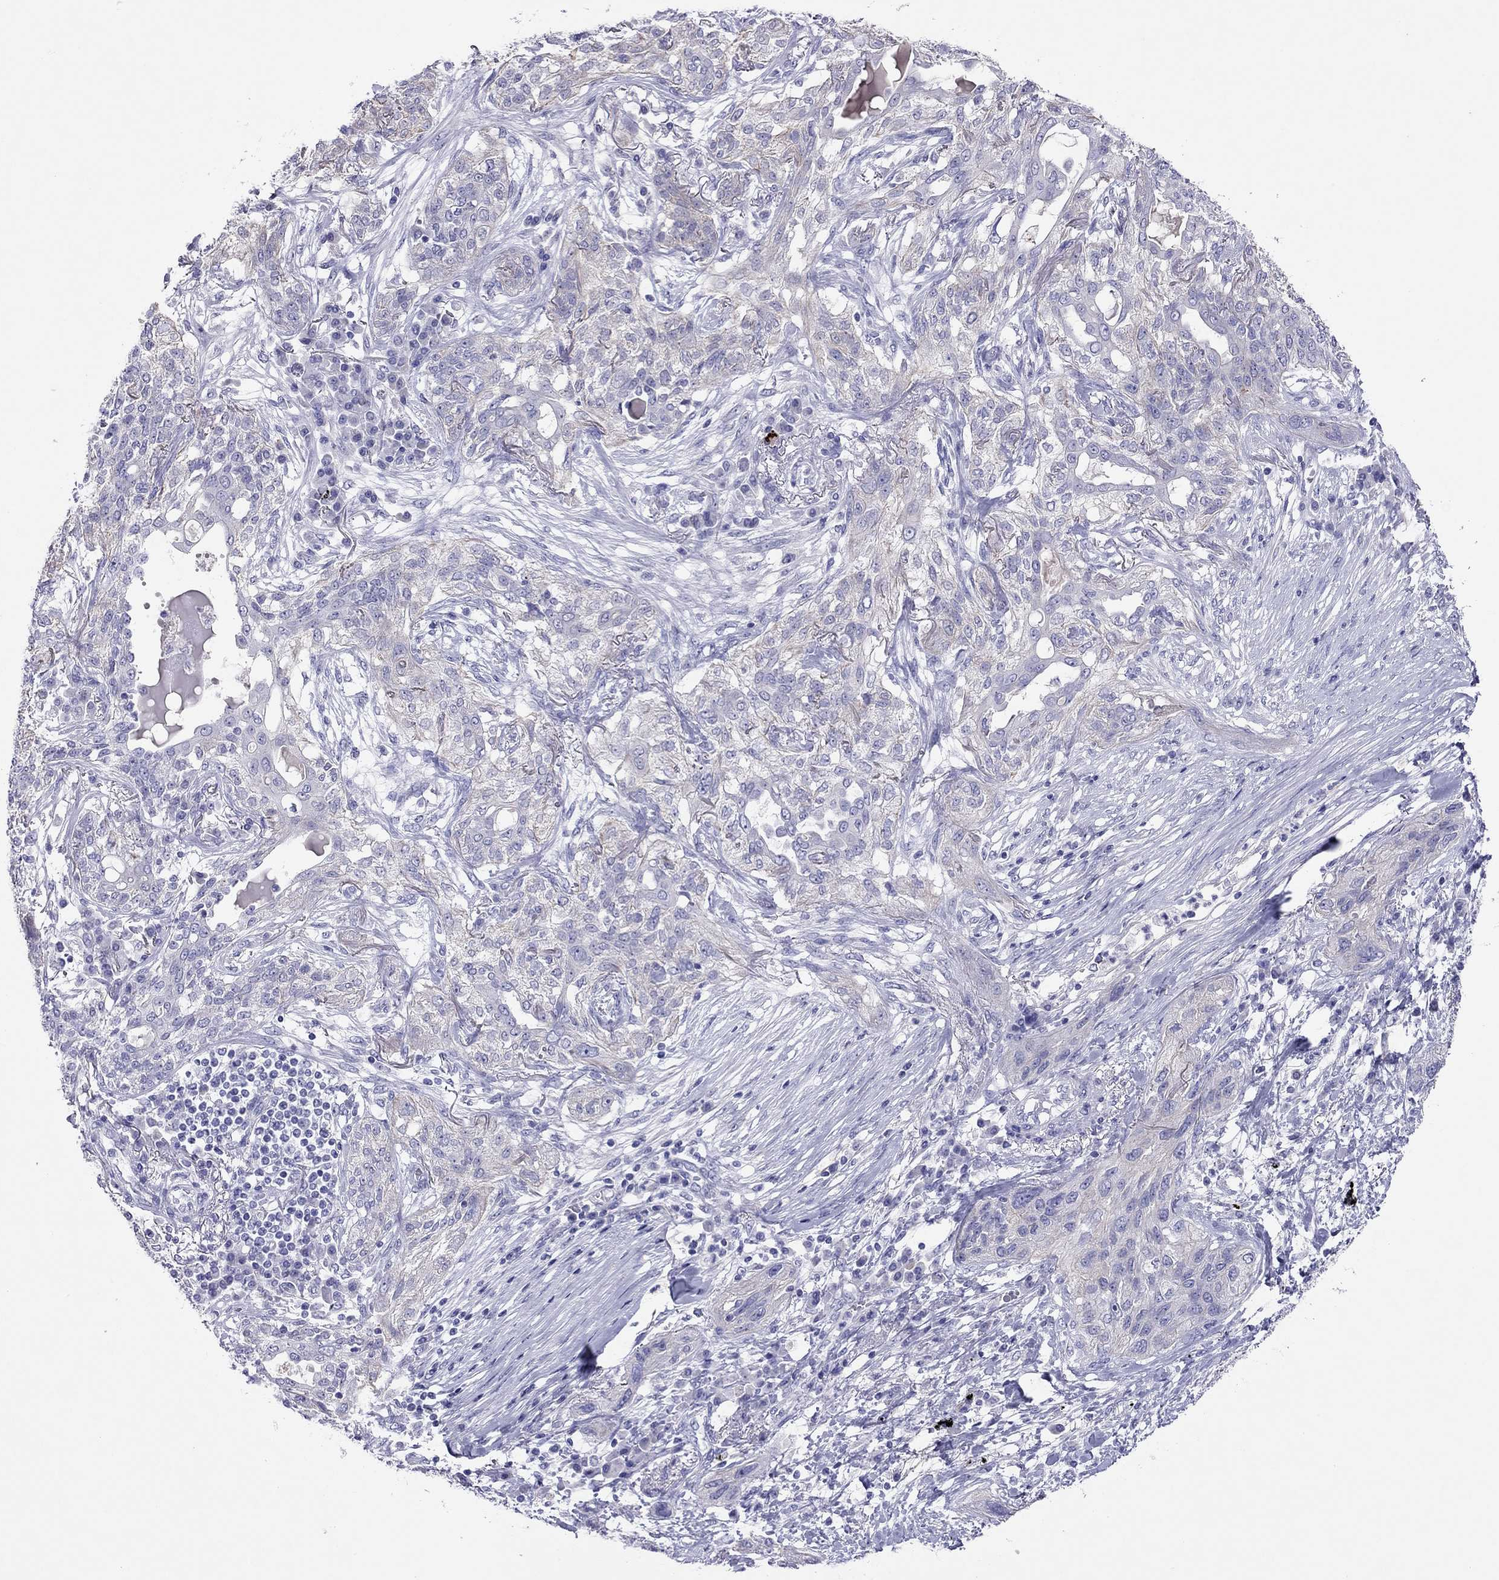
{"staining": {"intensity": "negative", "quantity": "none", "location": "none"}, "tissue": "lung cancer", "cell_type": "Tumor cells", "image_type": "cancer", "snomed": [{"axis": "morphology", "description": "Squamous cell carcinoma, NOS"}, {"axis": "topography", "description": "Lung"}], "caption": "A high-resolution photomicrograph shows IHC staining of squamous cell carcinoma (lung), which displays no significant positivity in tumor cells.", "gene": "CAPNS2", "patient": {"sex": "female", "age": 70}}